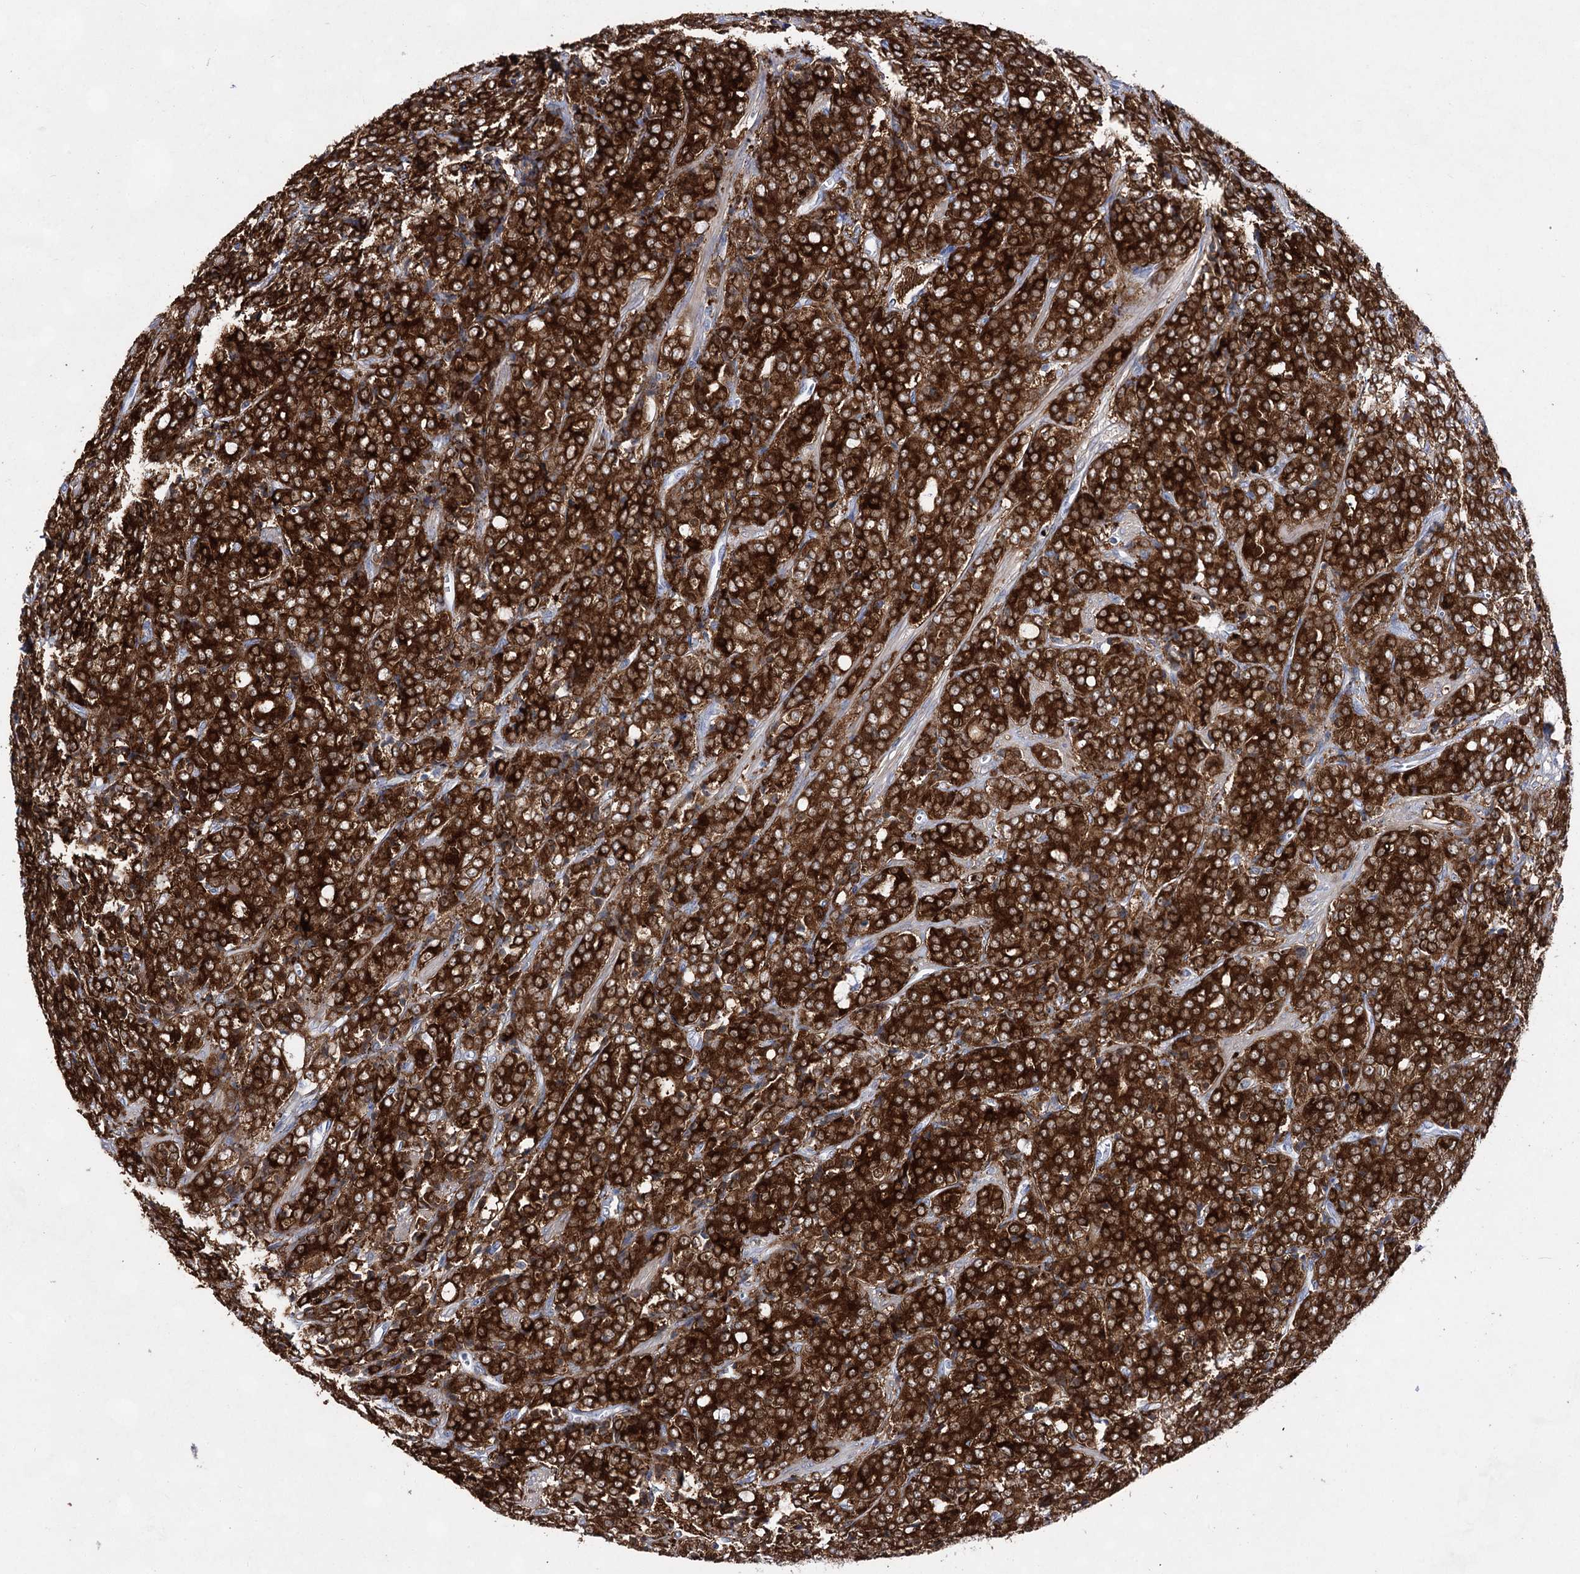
{"staining": {"intensity": "strong", "quantity": ">75%", "location": "cytoplasmic/membranous"}, "tissue": "prostate cancer", "cell_type": "Tumor cells", "image_type": "cancer", "snomed": [{"axis": "morphology", "description": "Adenocarcinoma, High grade"}, {"axis": "topography", "description": "Prostate"}], "caption": "Immunohistochemistry staining of prostate cancer, which displays high levels of strong cytoplasmic/membranous expression in approximately >75% of tumor cells indicating strong cytoplasmic/membranous protein expression. The staining was performed using DAB (brown) for protein detection and nuclei were counterstained in hematoxylin (blue).", "gene": "UGDH", "patient": {"sex": "male", "age": 62}}